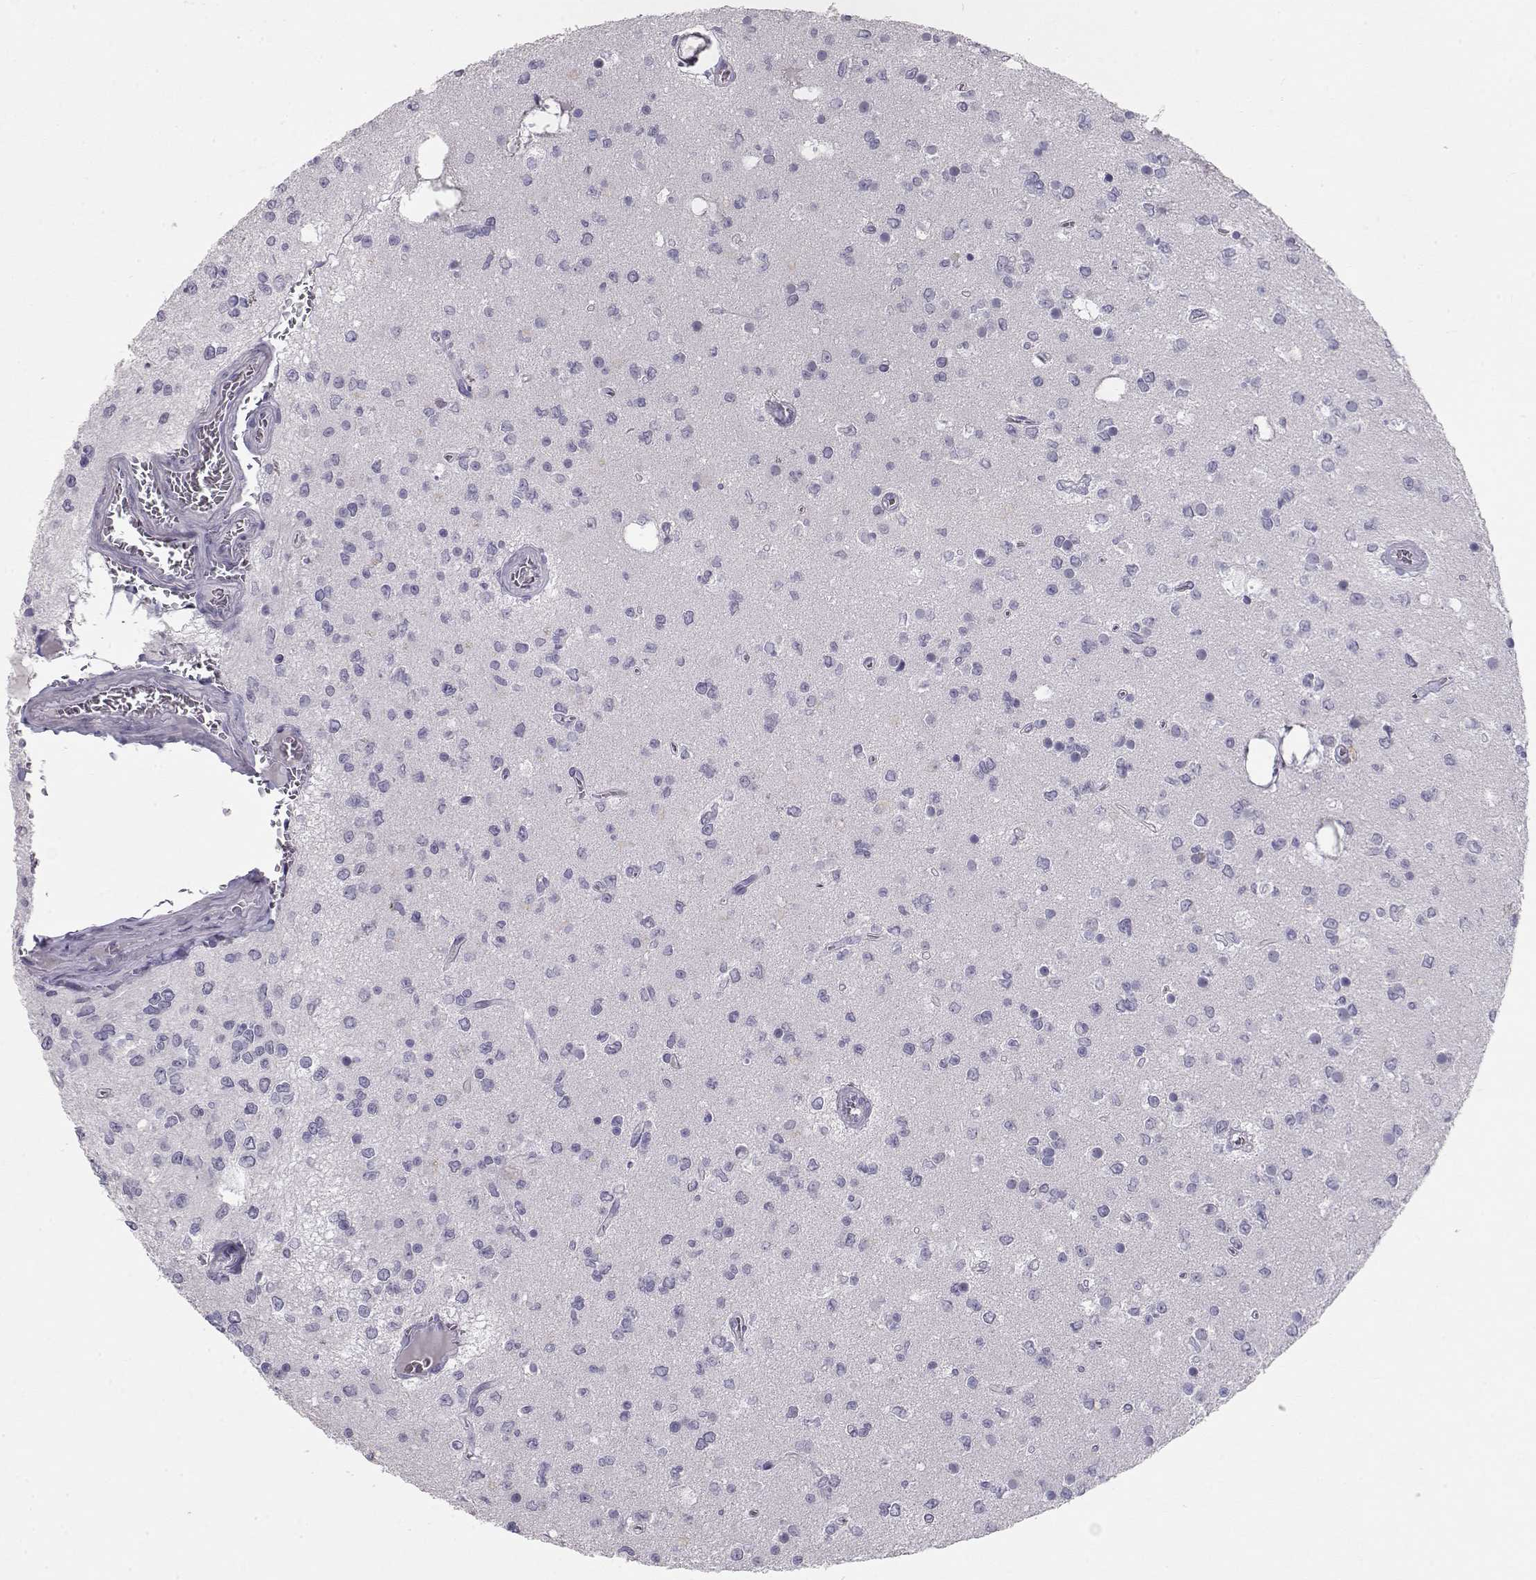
{"staining": {"intensity": "negative", "quantity": "none", "location": "none"}, "tissue": "glioma", "cell_type": "Tumor cells", "image_type": "cancer", "snomed": [{"axis": "morphology", "description": "Glioma, malignant, Low grade"}, {"axis": "topography", "description": "Brain"}], "caption": "Human malignant glioma (low-grade) stained for a protein using immunohistochemistry displays no positivity in tumor cells.", "gene": "LAMB3", "patient": {"sex": "female", "age": 45}}